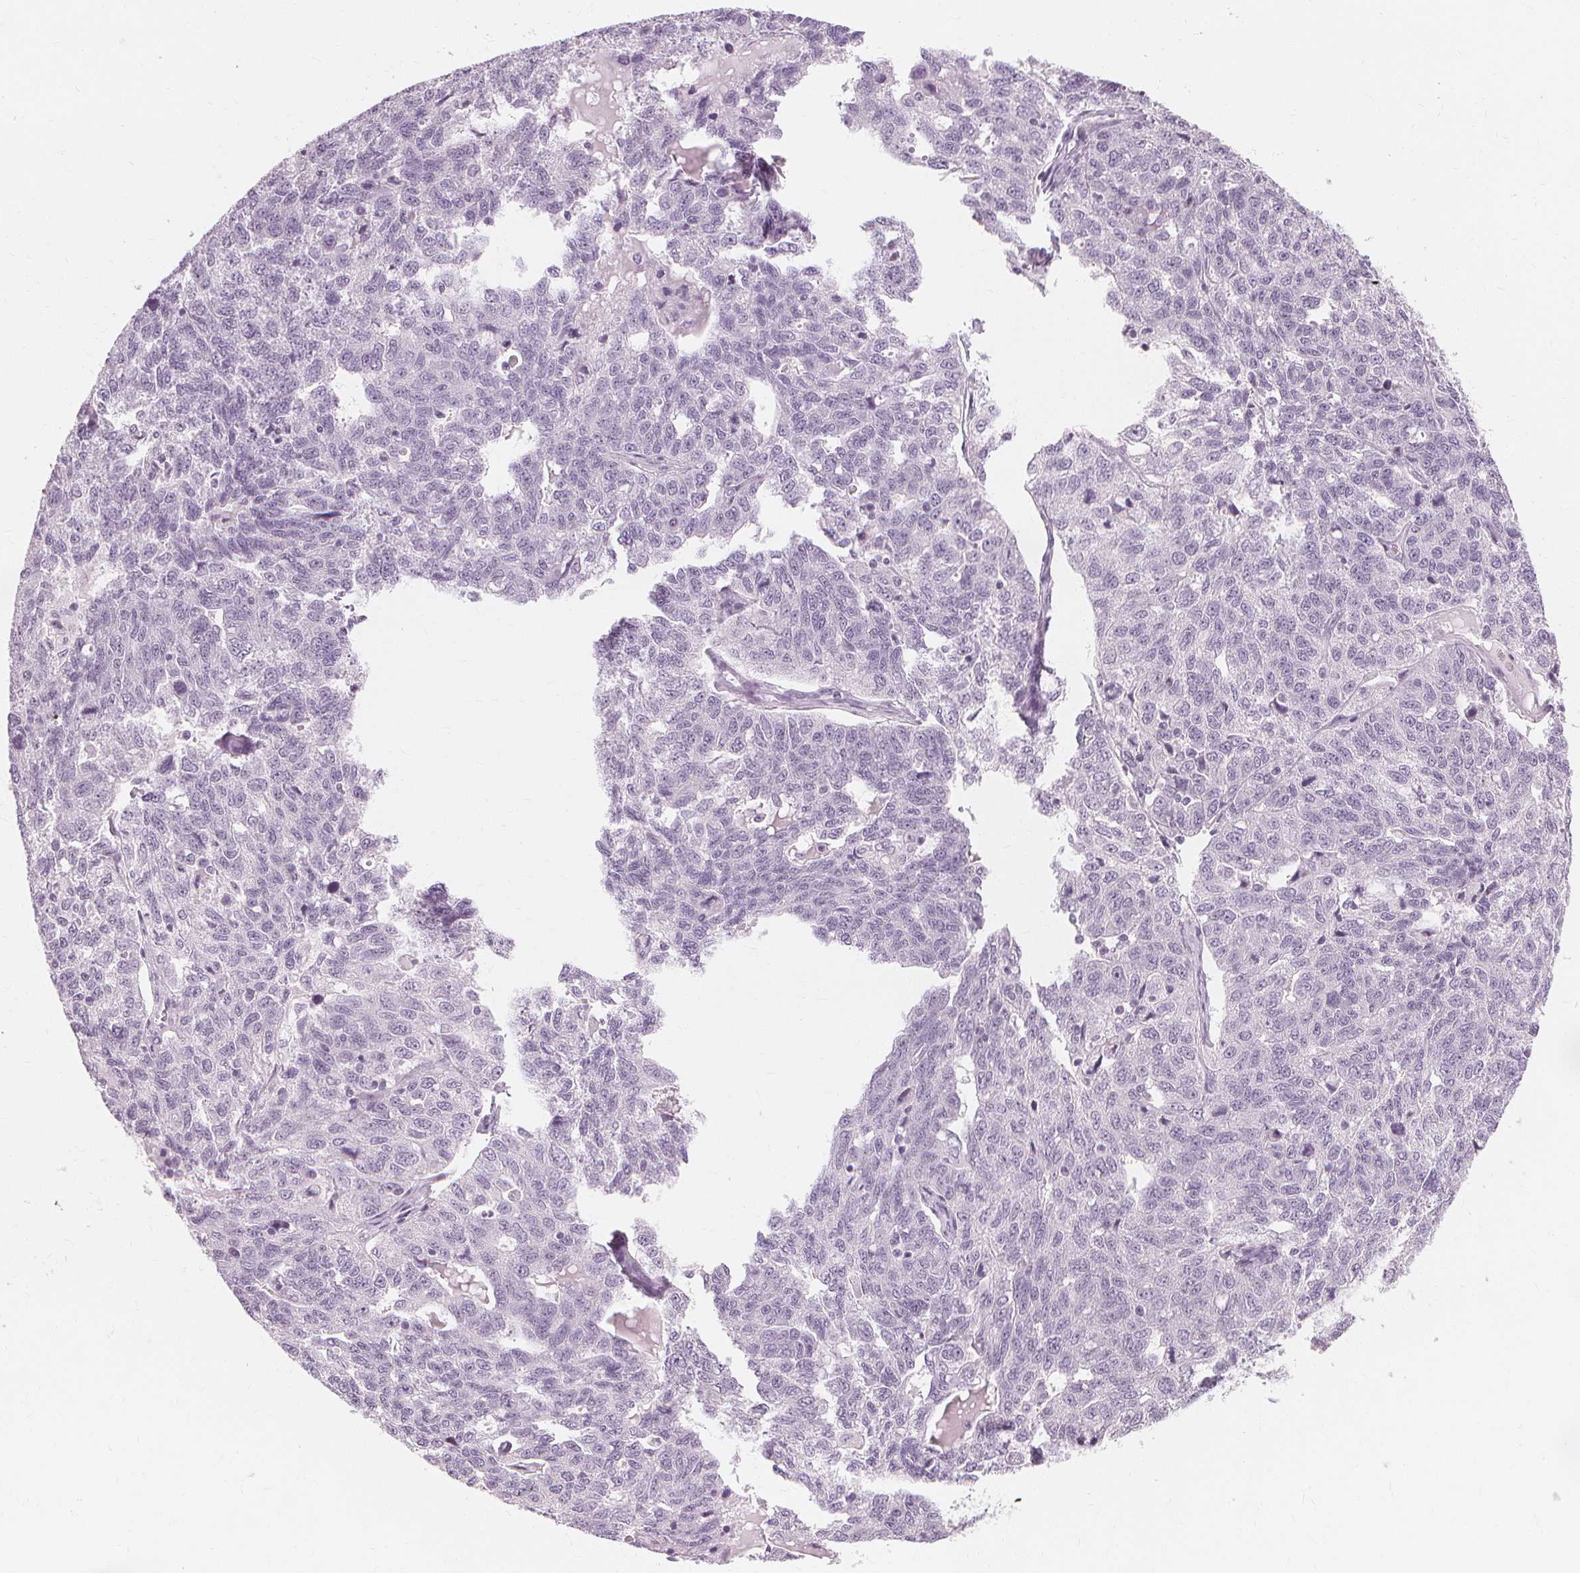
{"staining": {"intensity": "negative", "quantity": "none", "location": "none"}, "tissue": "ovarian cancer", "cell_type": "Tumor cells", "image_type": "cancer", "snomed": [{"axis": "morphology", "description": "Cystadenocarcinoma, serous, NOS"}, {"axis": "topography", "description": "Ovary"}], "caption": "An immunohistochemistry histopathology image of ovarian cancer is shown. There is no staining in tumor cells of ovarian cancer. (Stains: DAB immunohistochemistry with hematoxylin counter stain, Microscopy: brightfield microscopy at high magnification).", "gene": "MUC12", "patient": {"sex": "female", "age": 71}}